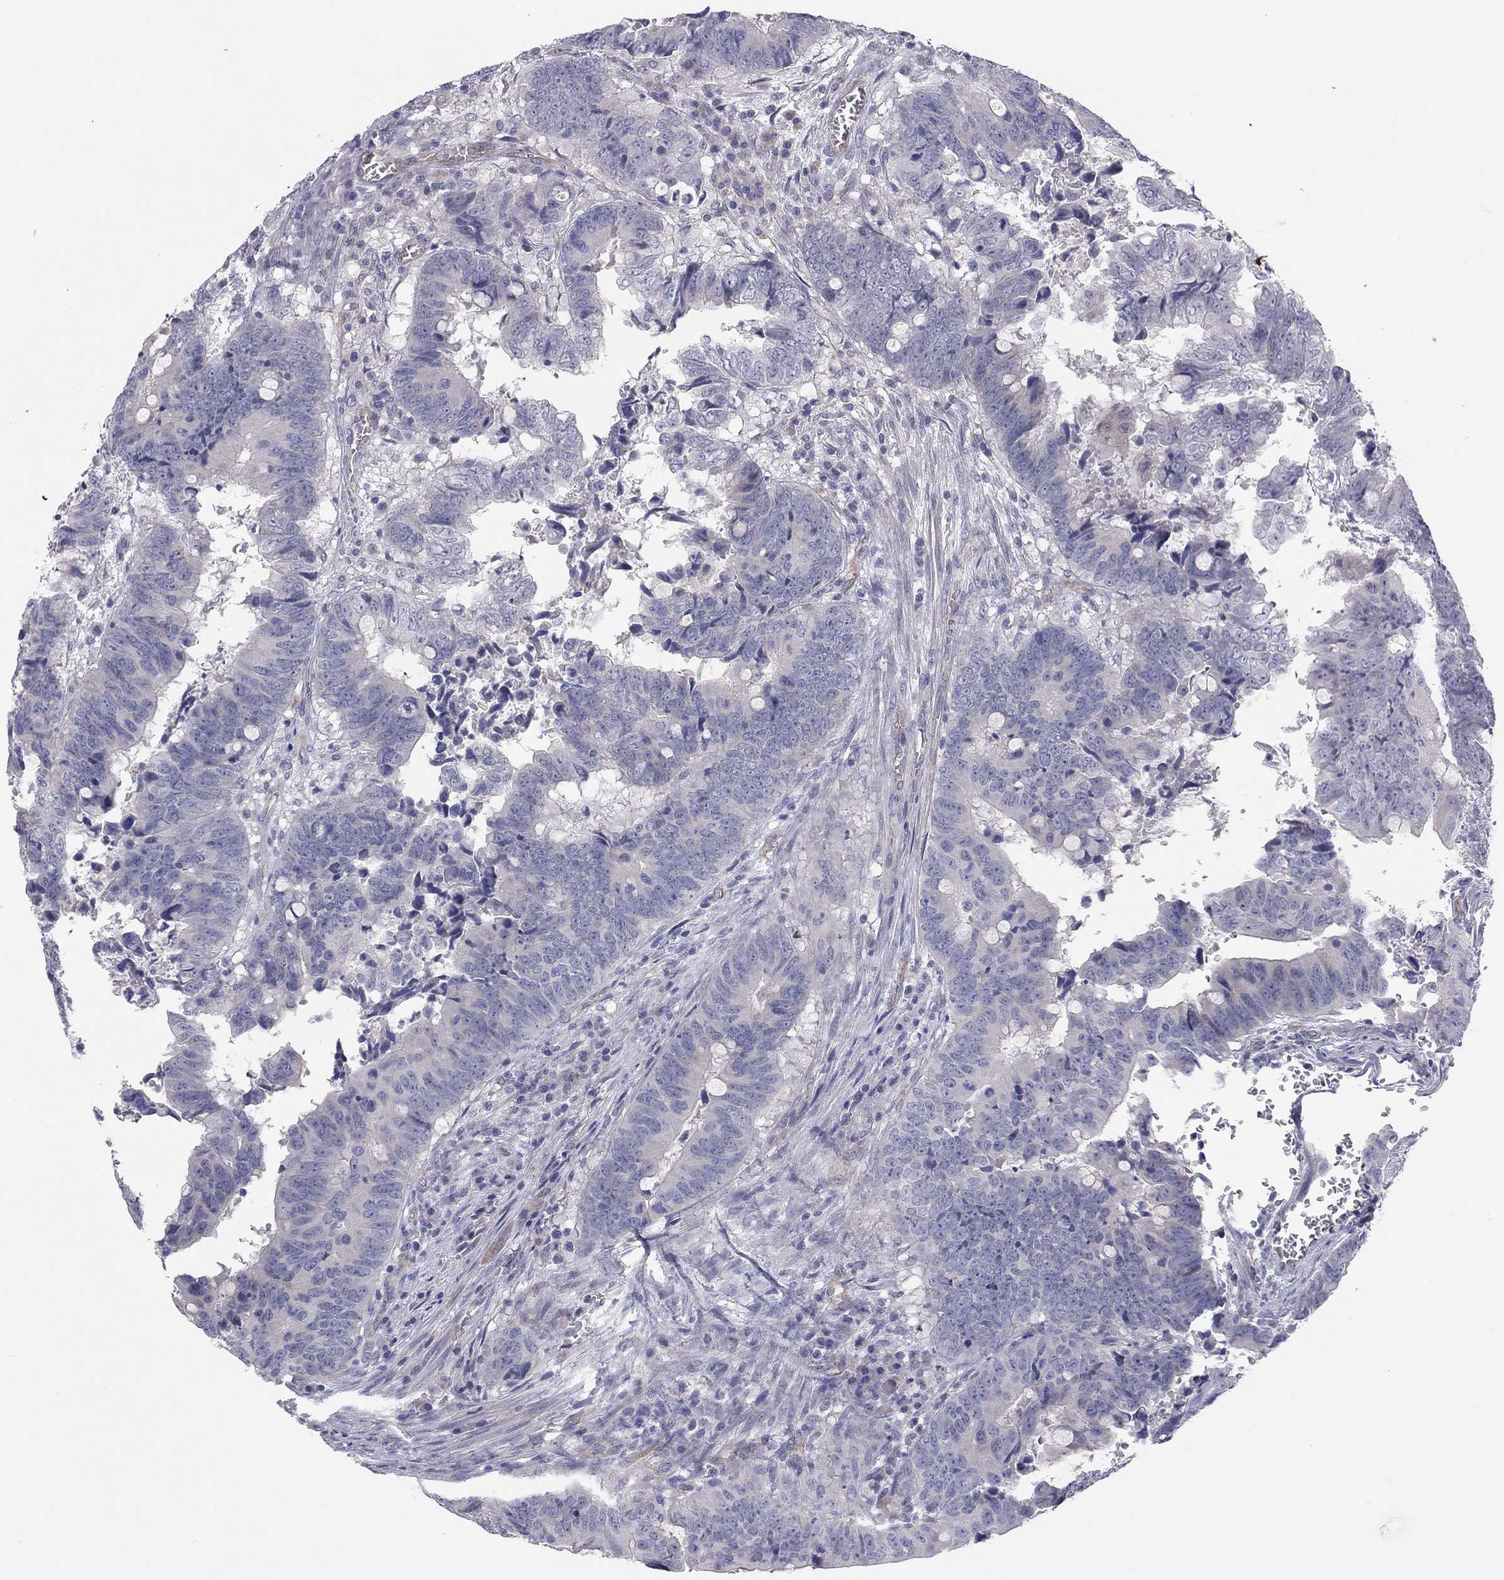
{"staining": {"intensity": "negative", "quantity": "none", "location": "none"}, "tissue": "colorectal cancer", "cell_type": "Tumor cells", "image_type": "cancer", "snomed": [{"axis": "morphology", "description": "Adenocarcinoma, NOS"}, {"axis": "topography", "description": "Colon"}], "caption": "The histopathology image shows no significant staining in tumor cells of adenocarcinoma (colorectal).", "gene": "GPRC5B", "patient": {"sex": "female", "age": 82}}